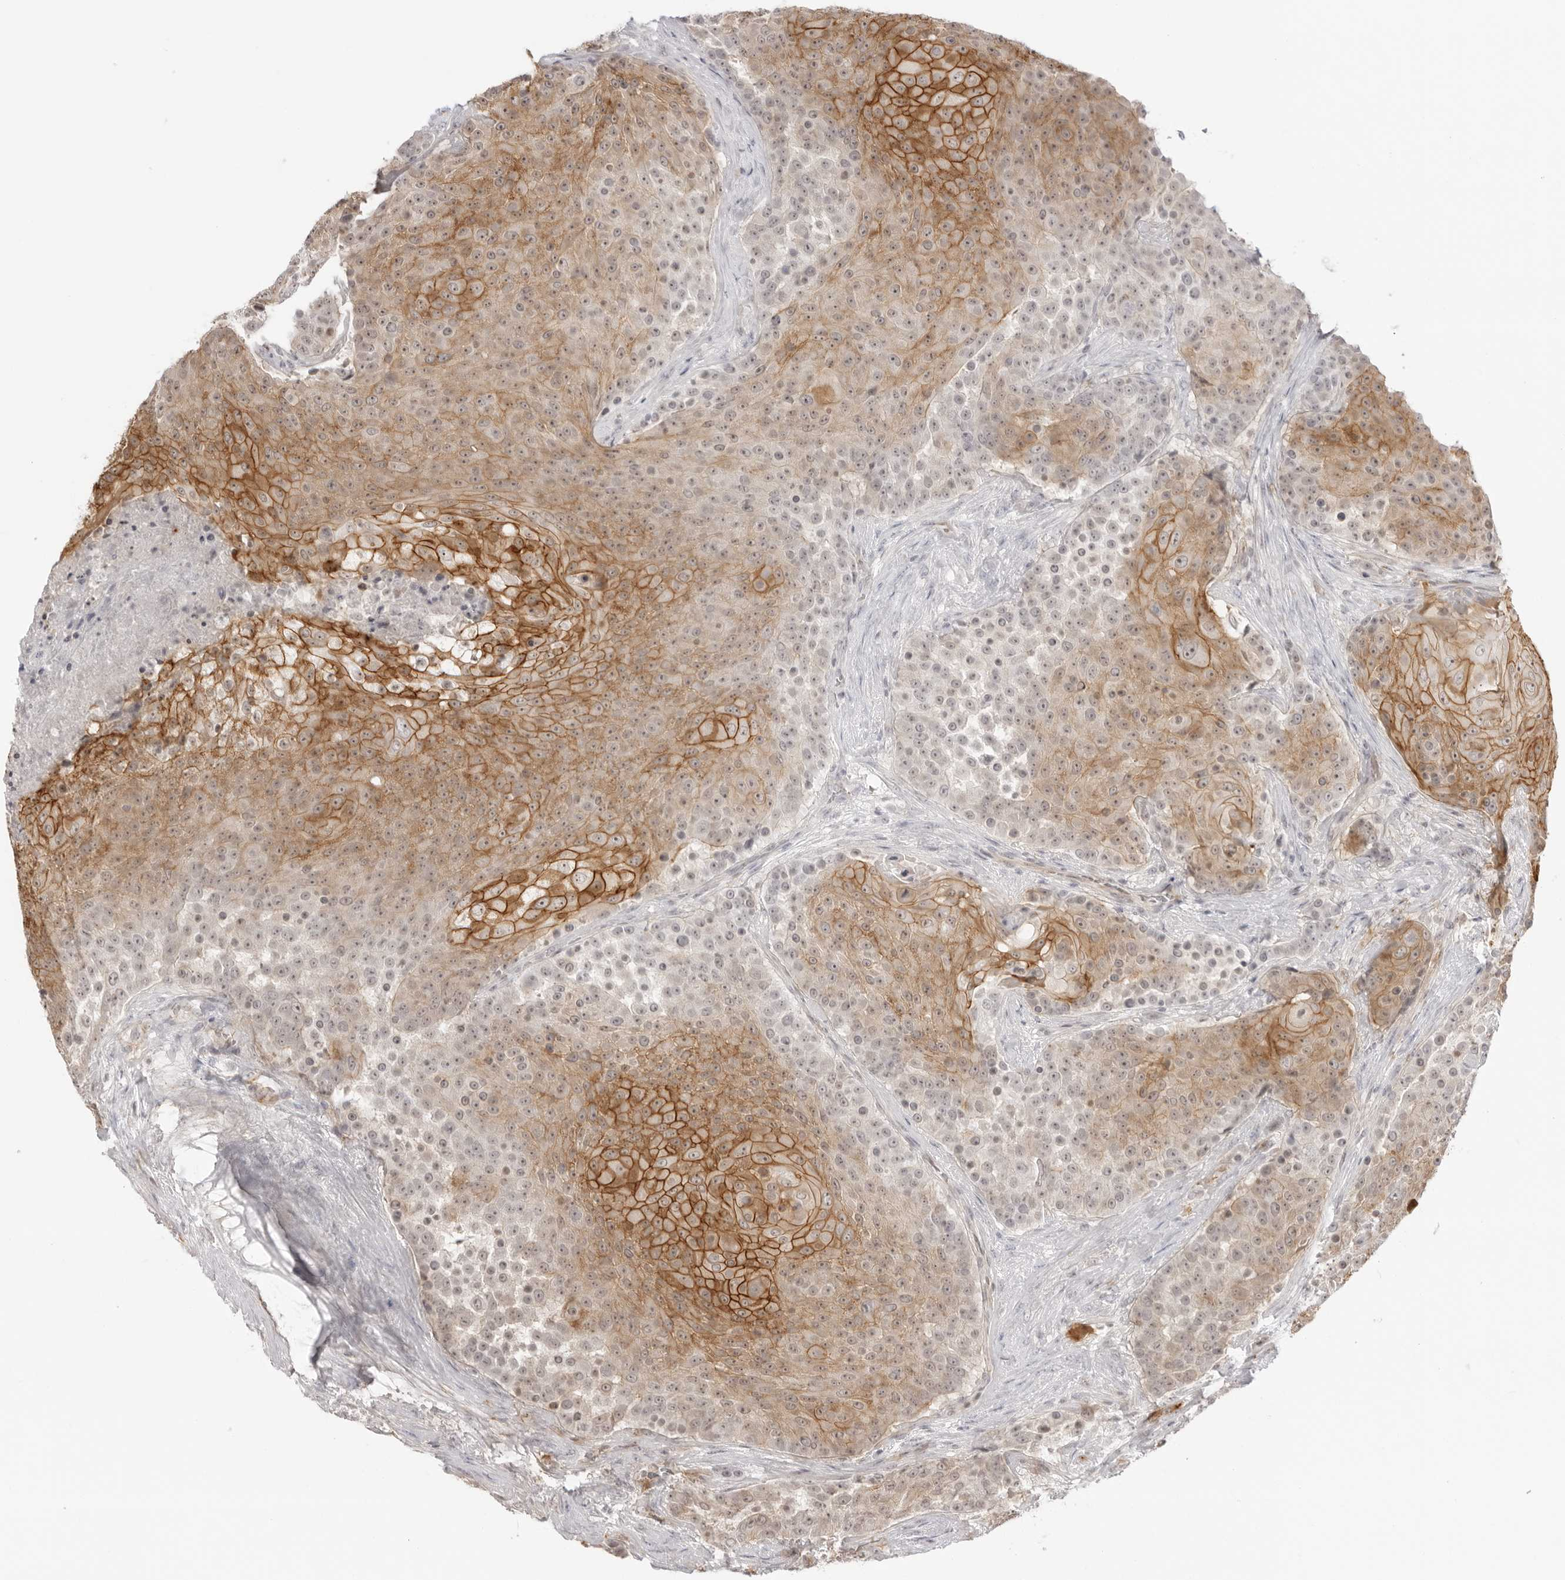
{"staining": {"intensity": "moderate", "quantity": ">75%", "location": "cytoplasmic/membranous"}, "tissue": "urothelial cancer", "cell_type": "Tumor cells", "image_type": "cancer", "snomed": [{"axis": "morphology", "description": "Urothelial carcinoma, High grade"}, {"axis": "topography", "description": "Urinary bladder"}], "caption": "High-power microscopy captured an immunohistochemistry photomicrograph of urothelial cancer, revealing moderate cytoplasmic/membranous positivity in approximately >75% of tumor cells. The staining was performed using DAB (3,3'-diaminobenzidine) to visualize the protein expression in brown, while the nuclei were stained in blue with hematoxylin (Magnification: 20x).", "gene": "TRAPPC3", "patient": {"sex": "female", "age": 63}}